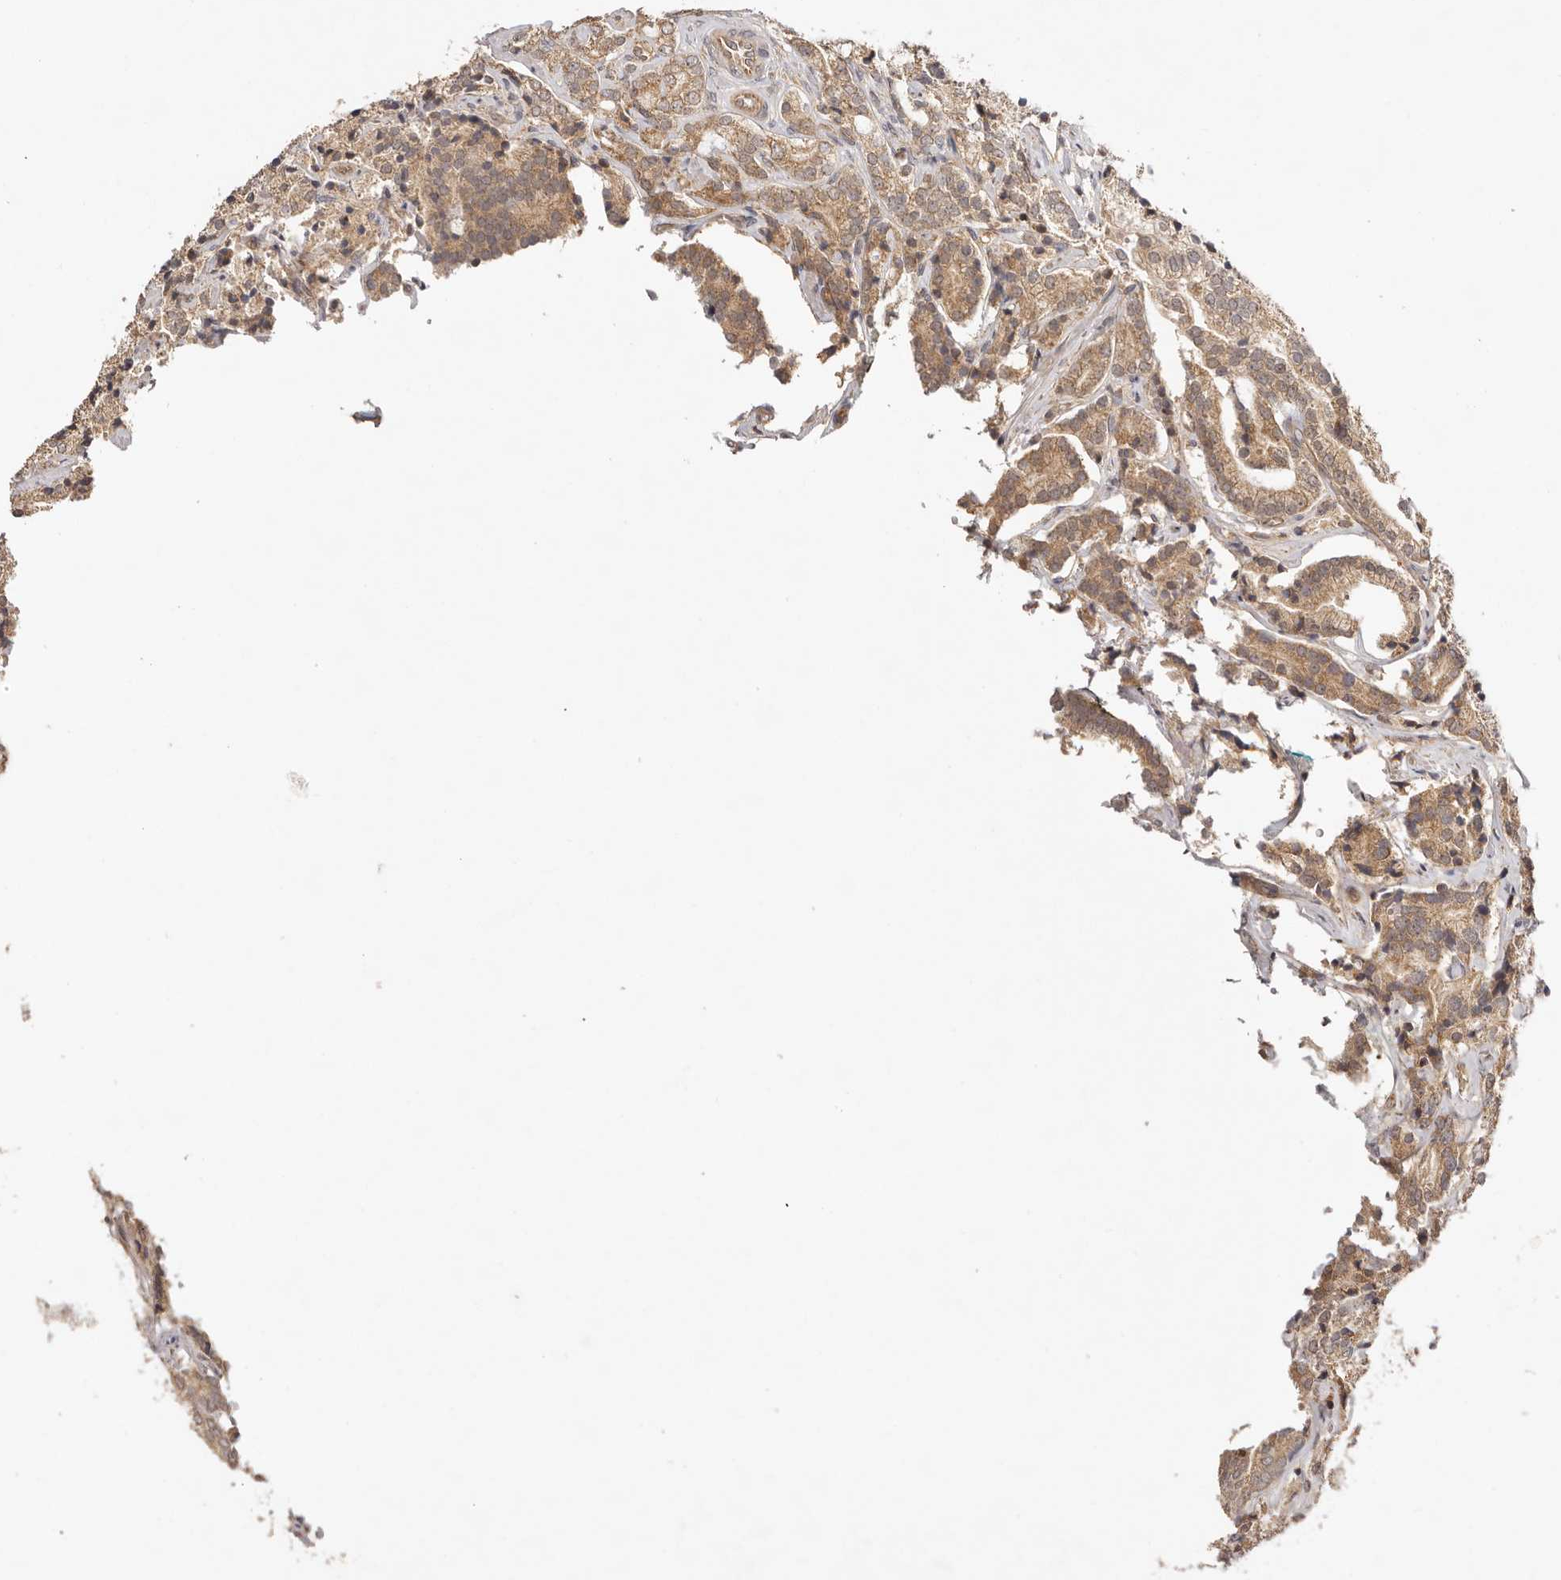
{"staining": {"intensity": "moderate", "quantity": ">75%", "location": "cytoplasmic/membranous"}, "tissue": "prostate cancer", "cell_type": "Tumor cells", "image_type": "cancer", "snomed": [{"axis": "morphology", "description": "Adenocarcinoma, High grade"}, {"axis": "topography", "description": "Prostate"}], "caption": "Human prostate high-grade adenocarcinoma stained with a protein marker exhibits moderate staining in tumor cells.", "gene": "UBR2", "patient": {"sex": "male", "age": 57}}